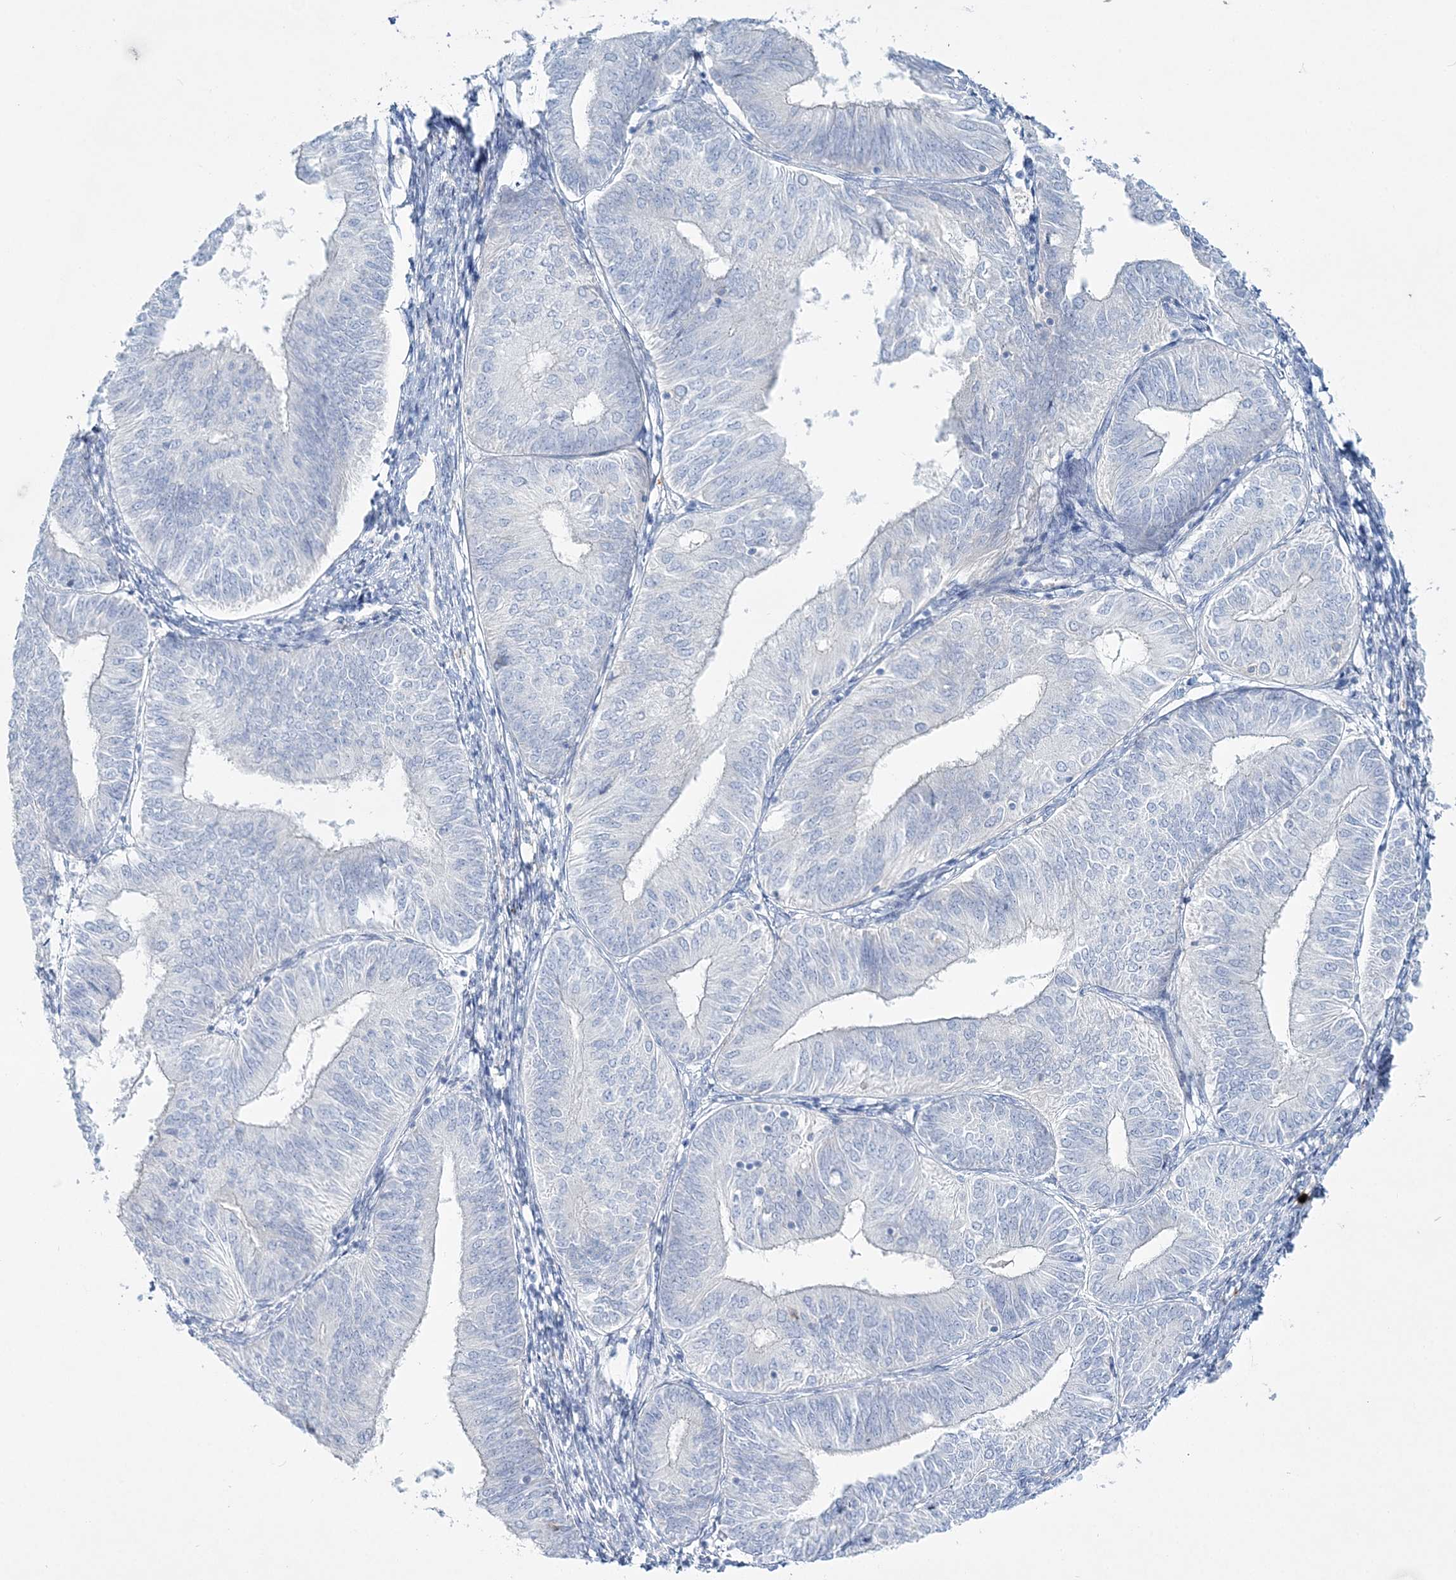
{"staining": {"intensity": "negative", "quantity": "none", "location": "none"}, "tissue": "endometrial cancer", "cell_type": "Tumor cells", "image_type": "cancer", "snomed": [{"axis": "morphology", "description": "Adenocarcinoma, NOS"}, {"axis": "topography", "description": "Endometrium"}], "caption": "Immunohistochemical staining of human endometrial cancer (adenocarcinoma) displays no significant positivity in tumor cells. The staining is performed using DAB brown chromogen with nuclei counter-stained in using hematoxylin.", "gene": "WDSUB1", "patient": {"sex": "female", "age": 58}}